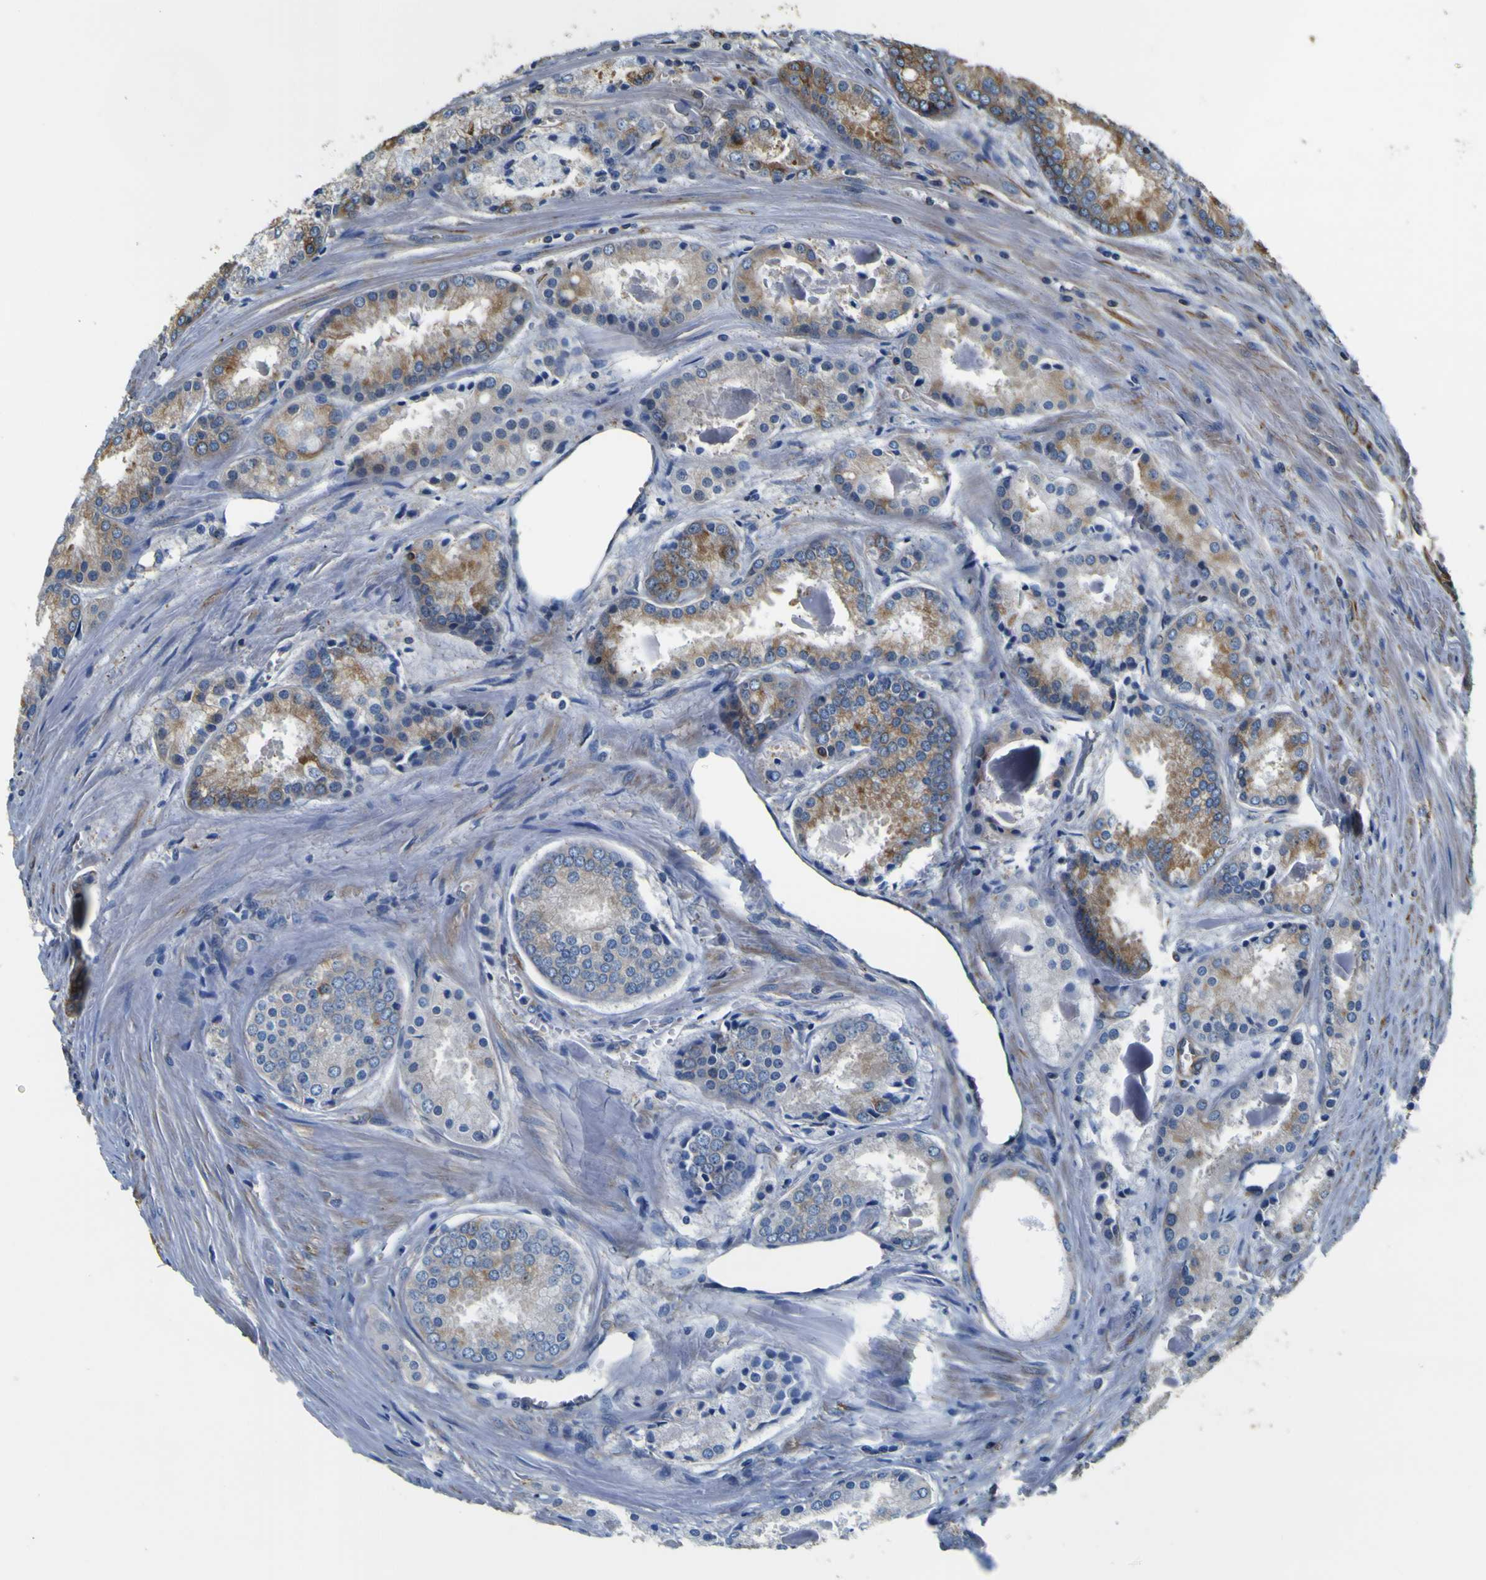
{"staining": {"intensity": "weak", "quantity": "<25%", "location": "cytoplasmic/membranous"}, "tissue": "prostate cancer", "cell_type": "Tumor cells", "image_type": "cancer", "snomed": [{"axis": "morphology", "description": "Adenocarcinoma, Low grade"}, {"axis": "topography", "description": "Prostate"}], "caption": "High power microscopy photomicrograph of an immunohistochemistry micrograph of prostate cancer (adenocarcinoma (low-grade)), revealing no significant expression in tumor cells. The staining was performed using DAB (3,3'-diaminobenzidine) to visualize the protein expression in brown, while the nuclei were stained in blue with hematoxylin (Magnification: 20x).", "gene": "TUBA1B", "patient": {"sex": "male", "age": 64}}